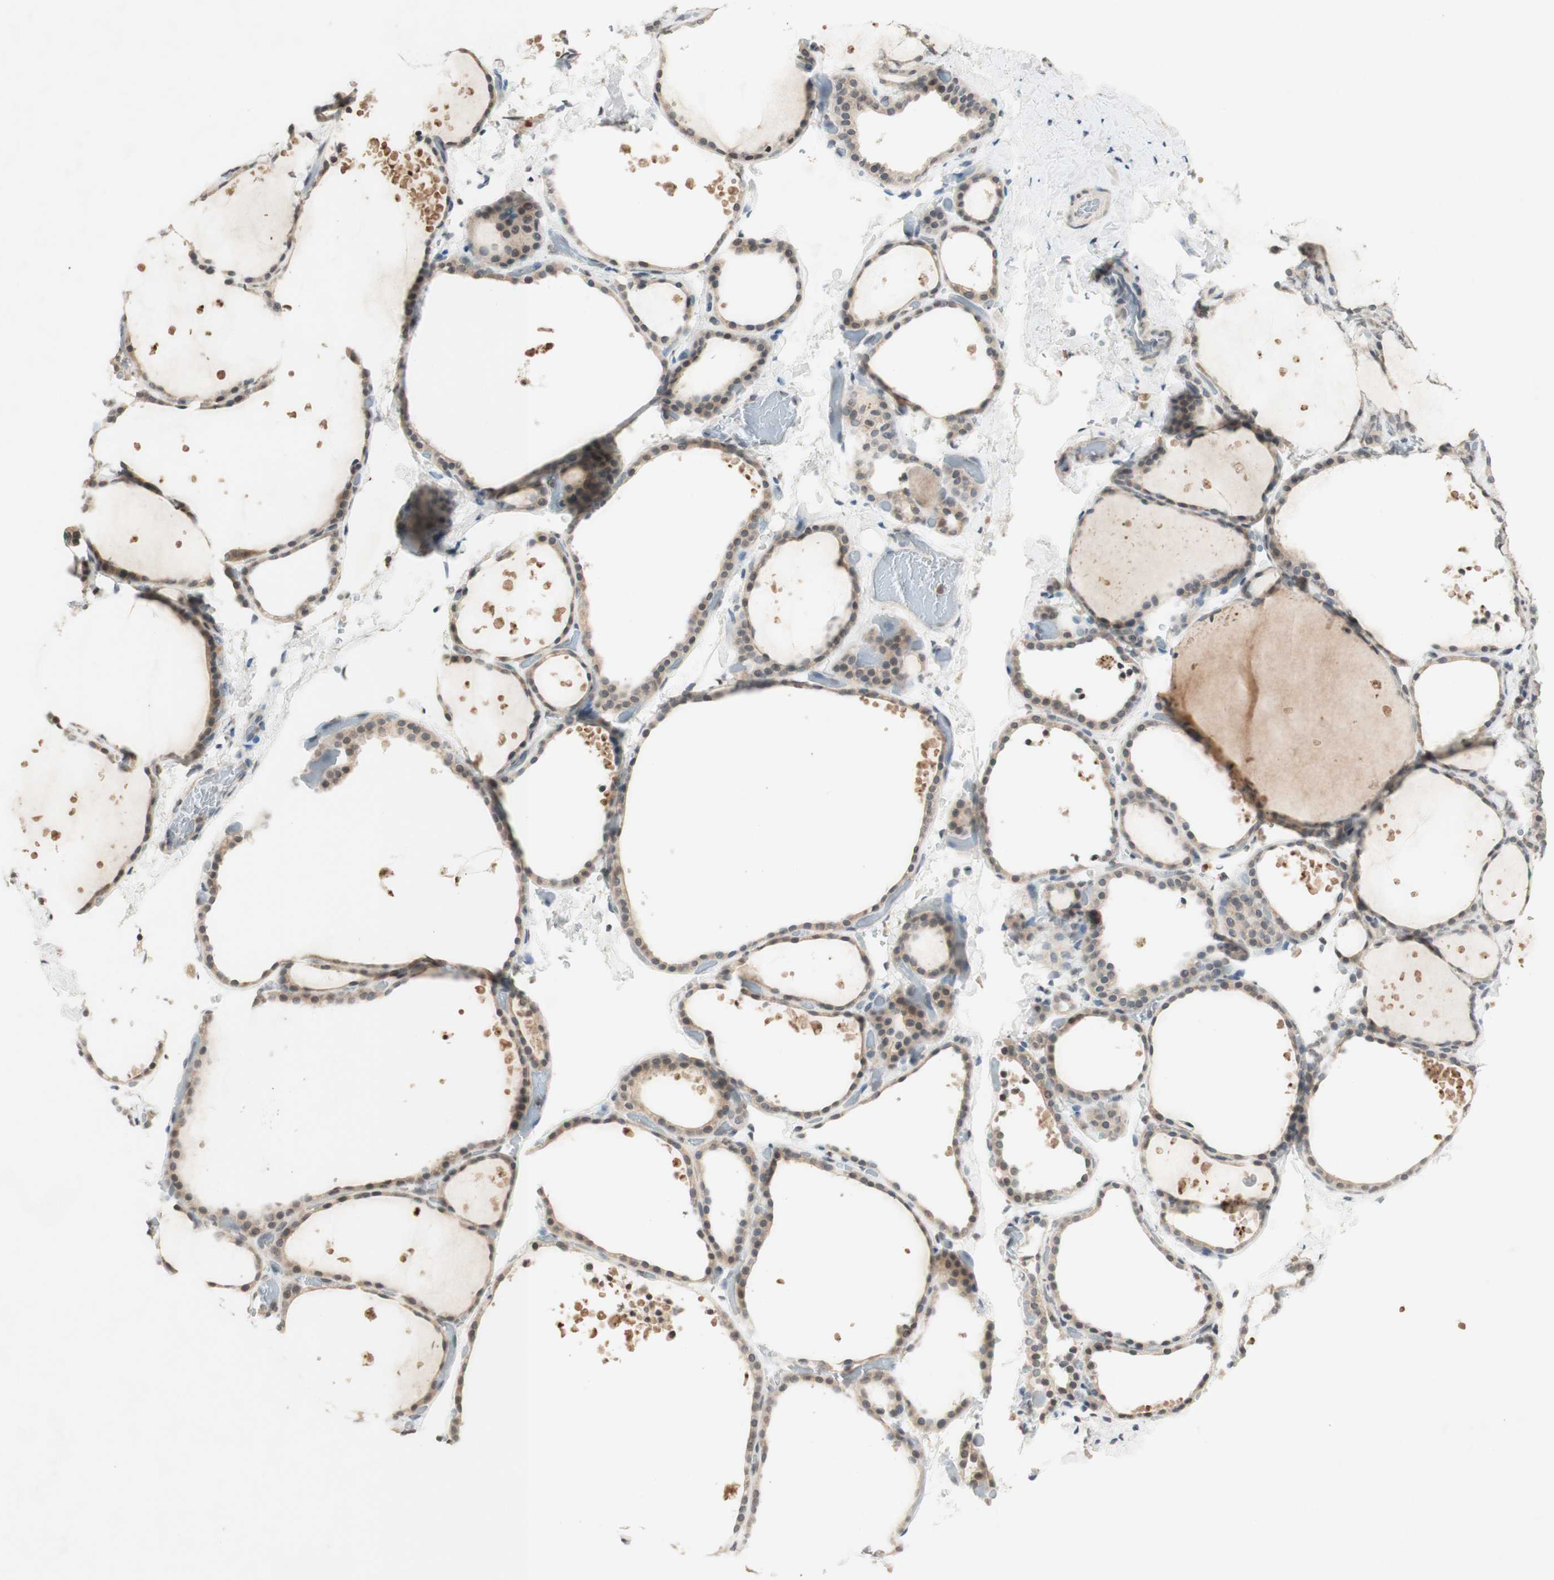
{"staining": {"intensity": "weak", "quantity": ">75%", "location": "cytoplasmic/membranous"}, "tissue": "thyroid gland", "cell_type": "Glandular cells", "image_type": "normal", "snomed": [{"axis": "morphology", "description": "Normal tissue, NOS"}, {"axis": "topography", "description": "Thyroid gland"}], "caption": "The photomicrograph reveals immunohistochemical staining of benign thyroid gland. There is weak cytoplasmic/membranous staining is present in approximately >75% of glandular cells. (IHC, brightfield microscopy, high magnification).", "gene": "GLI1", "patient": {"sex": "female", "age": 44}}